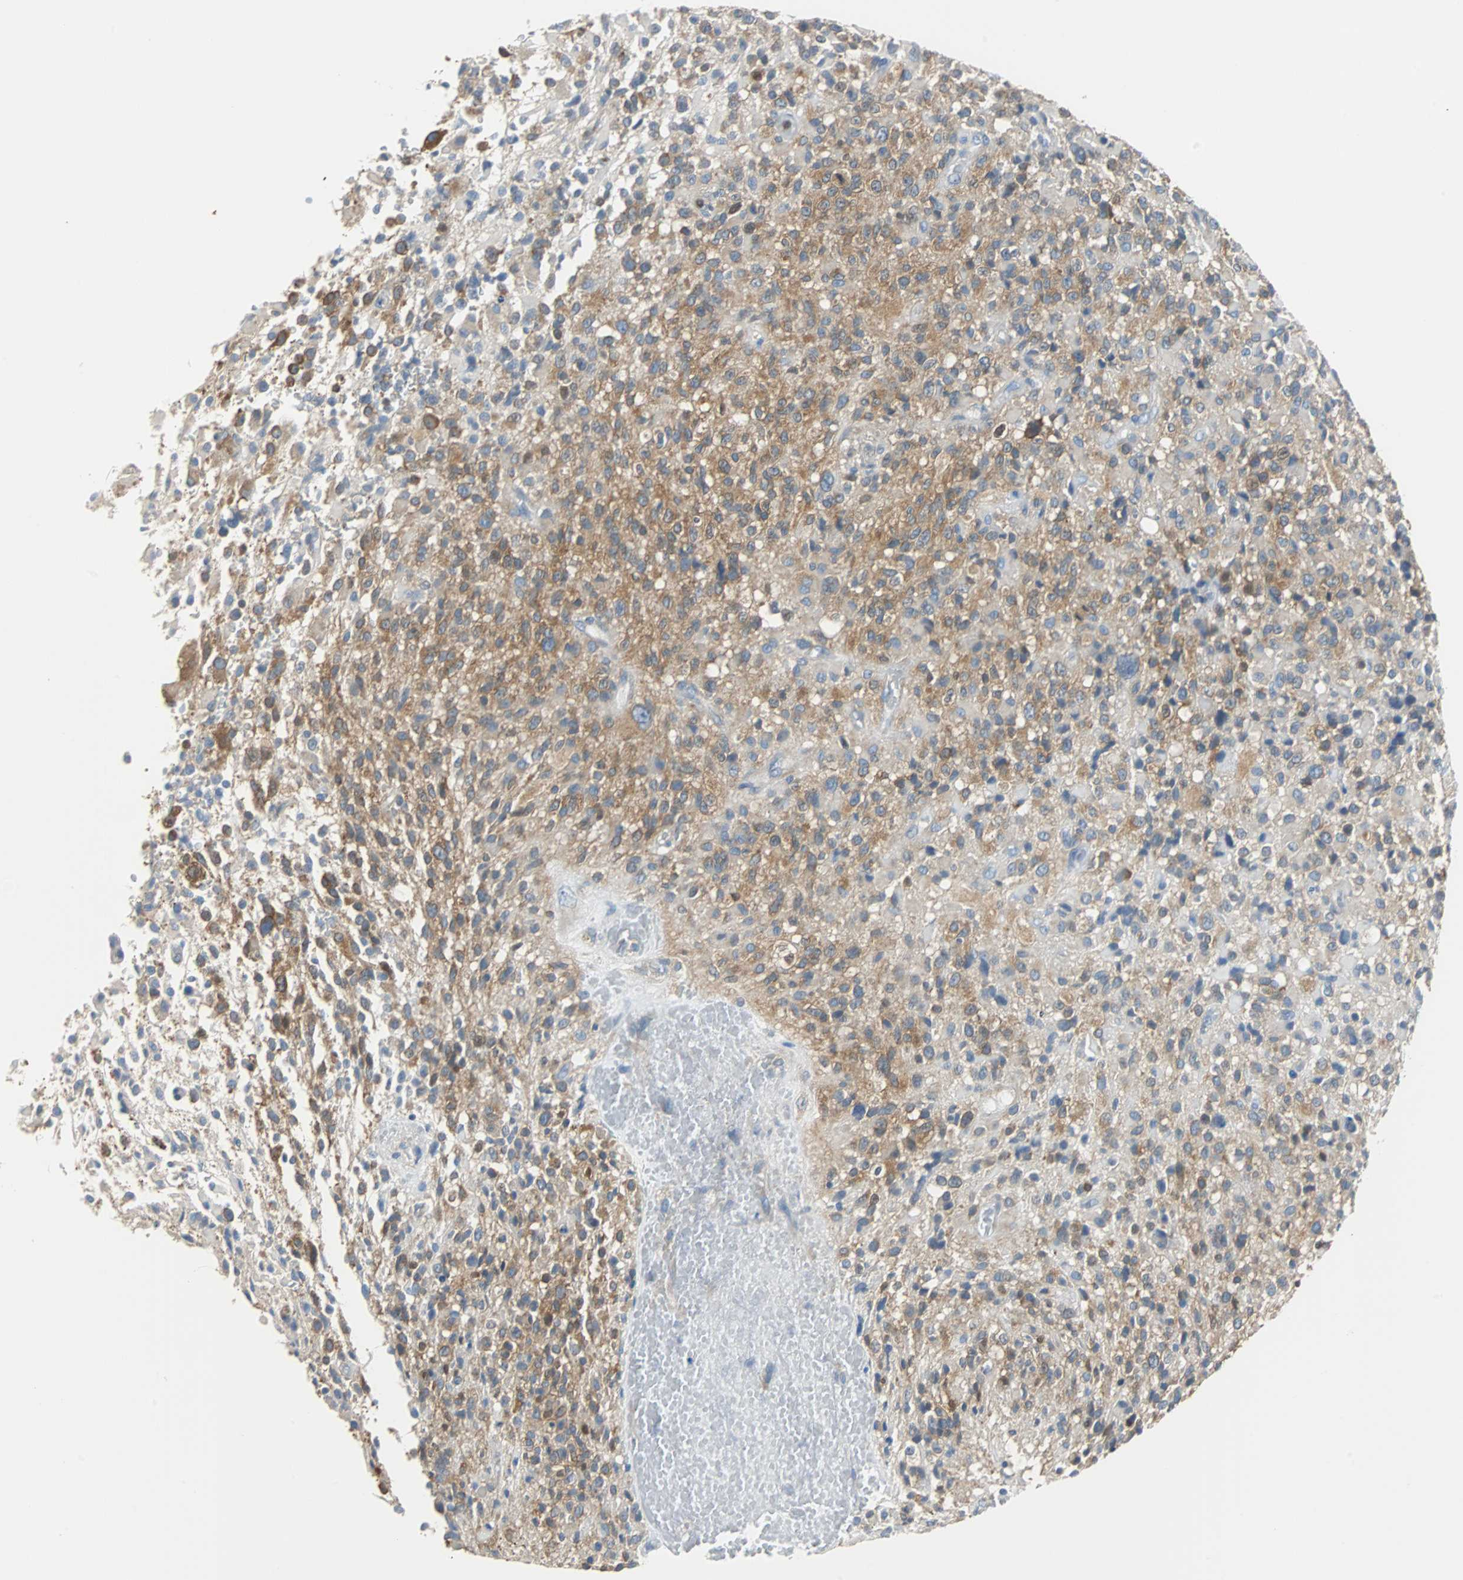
{"staining": {"intensity": "moderate", "quantity": "<25%", "location": "cytoplasmic/membranous"}, "tissue": "glioma", "cell_type": "Tumor cells", "image_type": "cancer", "snomed": [{"axis": "morphology", "description": "Glioma, malignant, High grade"}, {"axis": "topography", "description": "Brain"}], "caption": "High-power microscopy captured an immunohistochemistry (IHC) micrograph of malignant glioma (high-grade), revealing moderate cytoplasmic/membranous staining in about <25% of tumor cells.", "gene": "TSC22D4", "patient": {"sex": "male", "age": 71}}